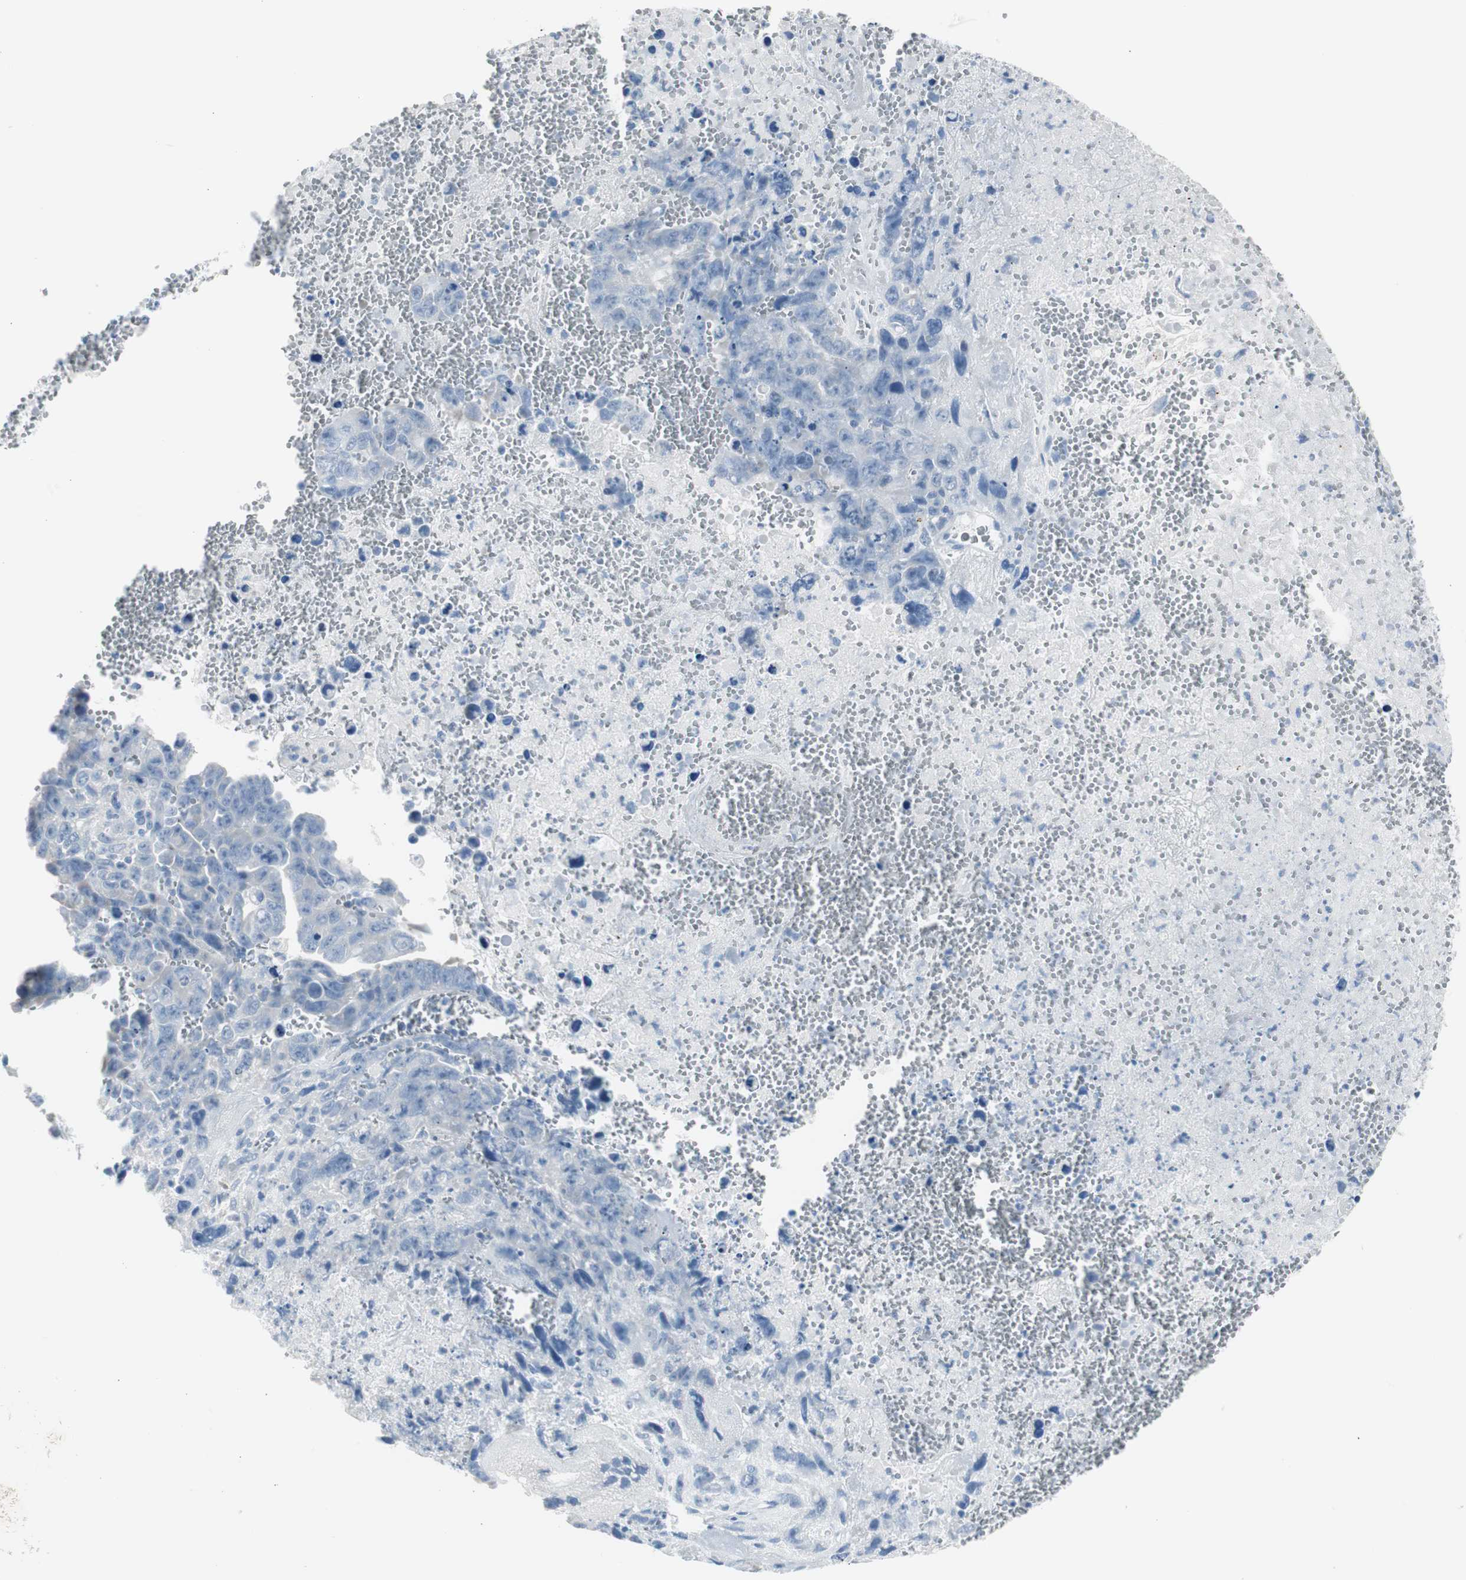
{"staining": {"intensity": "negative", "quantity": "none", "location": "none"}, "tissue": "testis cancer", "cell_type": "Tumor cells", "image_type": "cancer", "snomed": [{"axis": "morphology", "description": "Carcinoma, Embryonal, NOS"}, {"axis": "topography", "description": "Testis"}], "caption": "Immunohistochemistry image of neoplastic tissue: testis embryonal carcinoma stained with DAB (3,3'-diaminobenzidine) shows no significant protein staining in tumor cells.", "gene": "S100A7", "patient": {"sex": "male", "age": 28}}